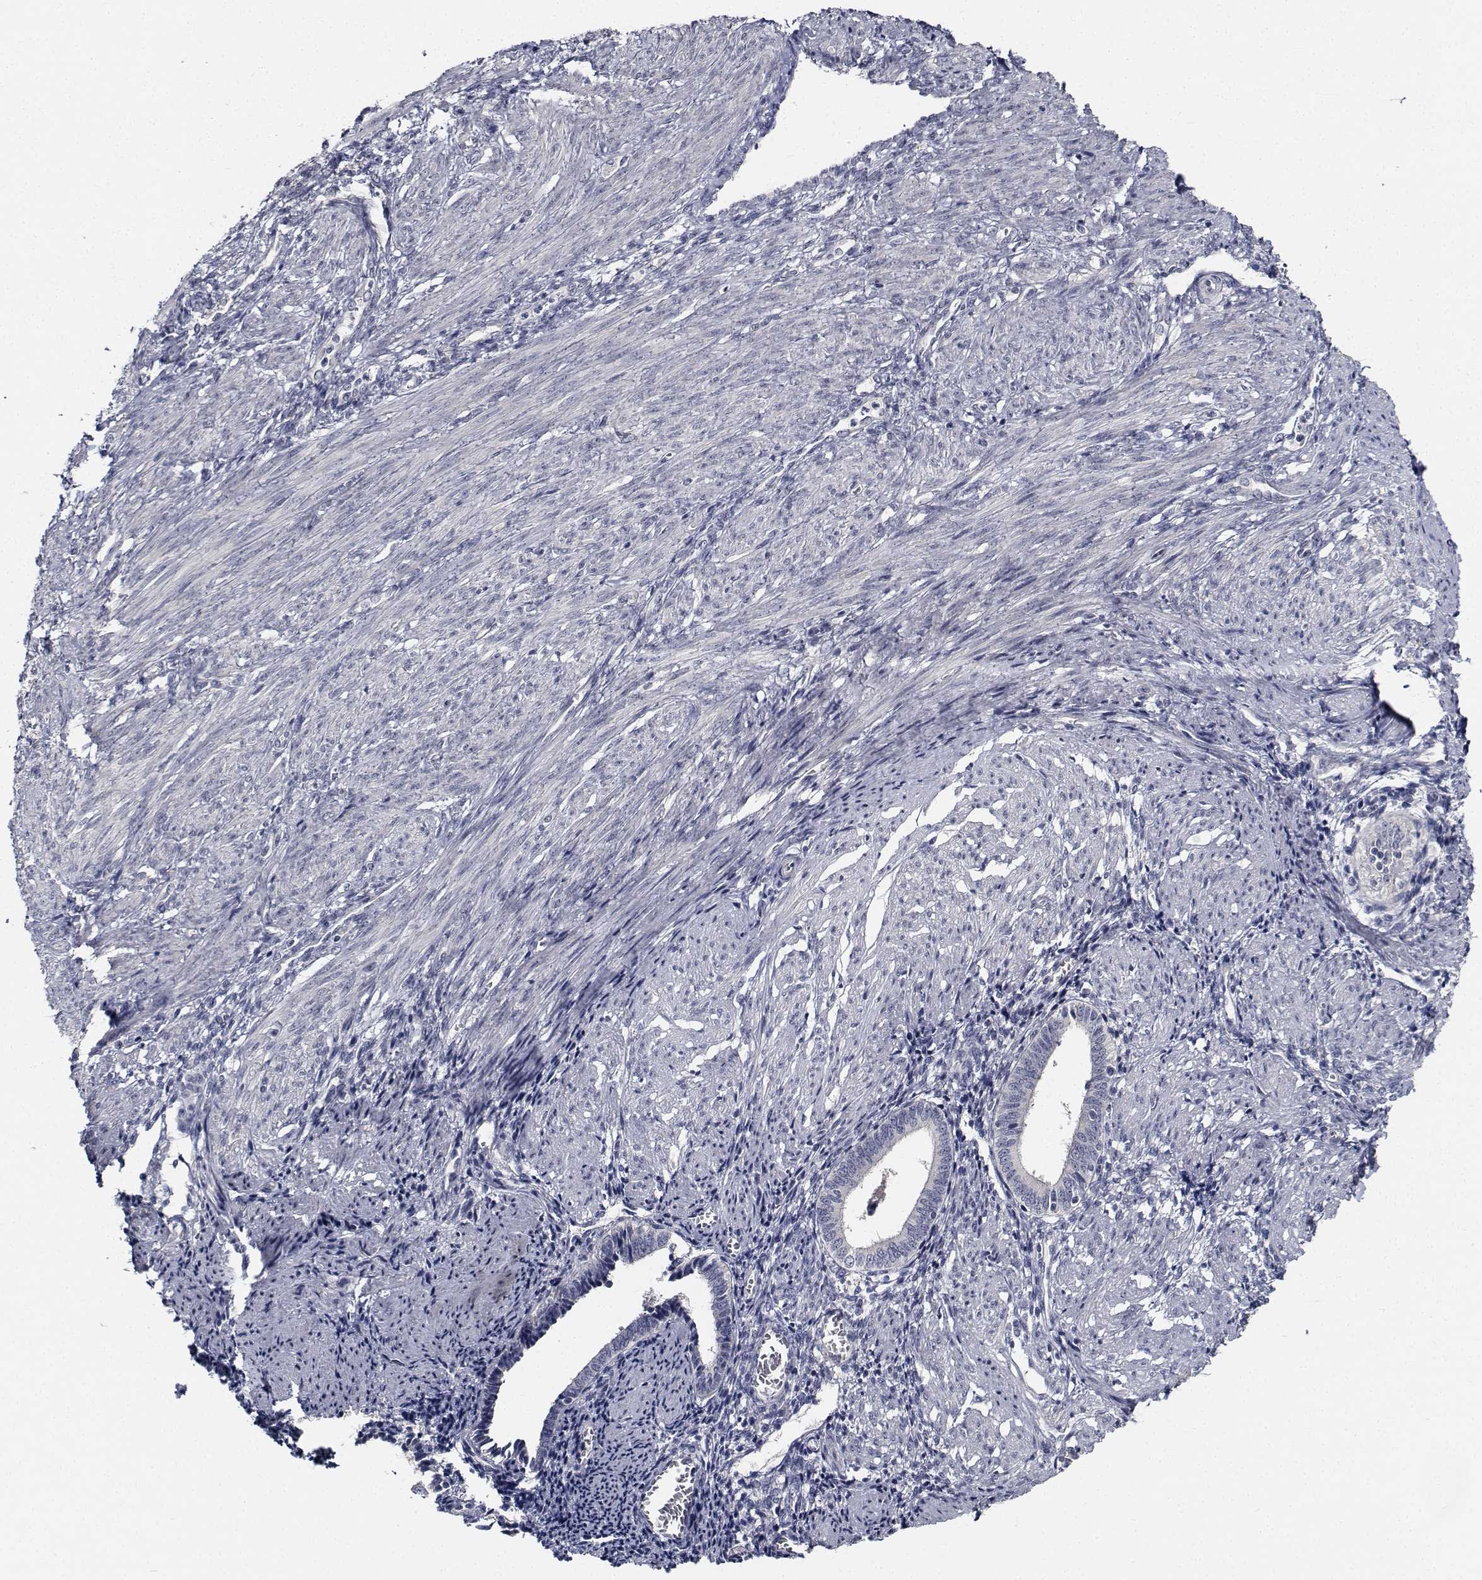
{"staining": {"intensity": "negative", "quantity": "none", "location": "none"}, "tissue": "endometrium", "cell_type": "Cells in endometrial stroma", "image_type": "normal", "snomed": [{"axis": "morphology", "description": "Normal tissue, NOS"}, {"axis": "topography", "description": "Endometrium"}], "caption": "Immunohistochemistry (IHC) photomicrograph of unremarkable endometrium stained for a protein (brown), which reveals no staining in cells in endometrial stroma.", "gene": "NVL", "patient": {"sex": "female", "age": 42}}